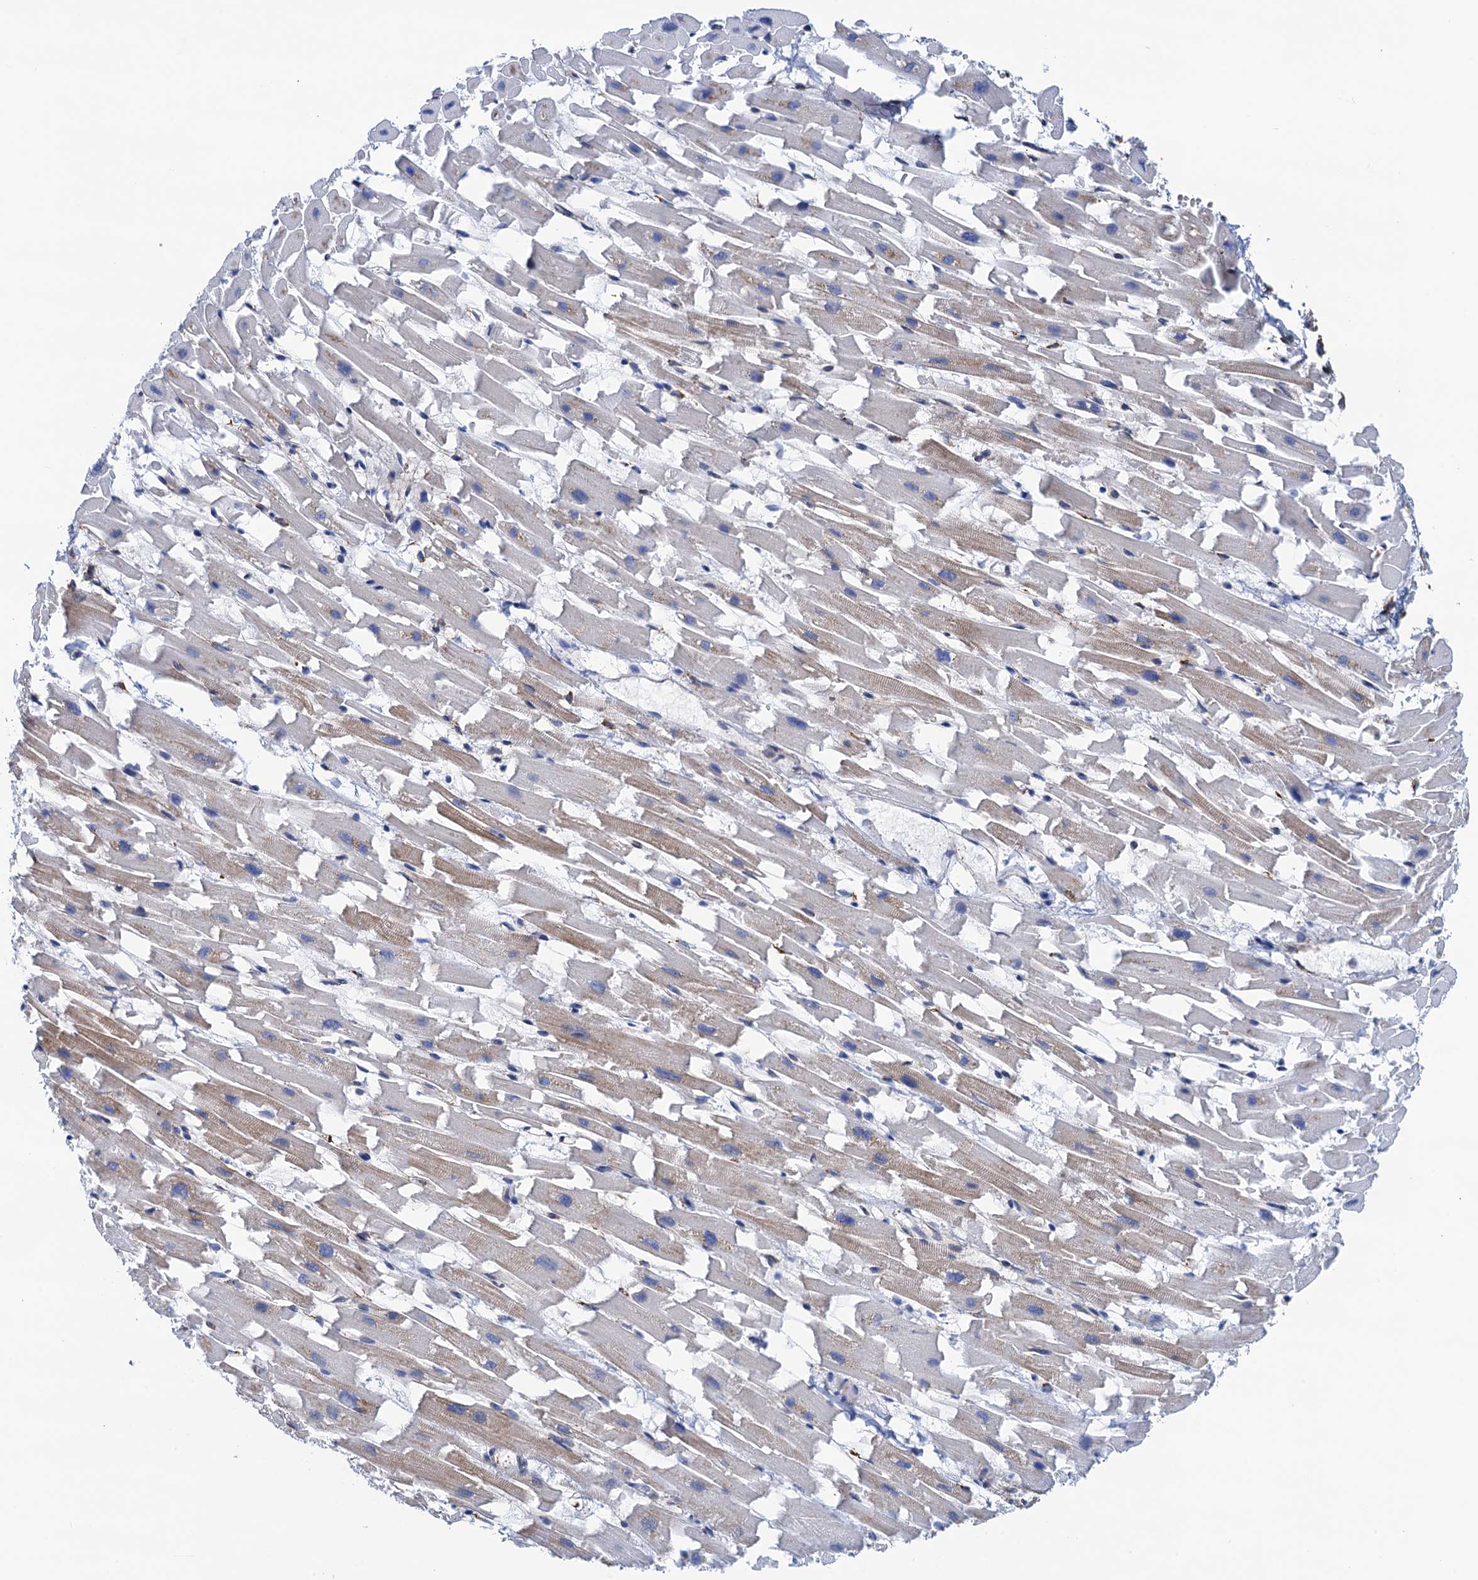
{"staining": {"intensity": "moderate", "quantity": "<25%", "location": "cytoplasmic/membranous"}, "tissue": "heart muscle", "cell_type": "Cardiomyocytes", "image_type": "normal", "snomed": [{"axis": "morphology", "description": "Normal tissue, NOS"}, {"axis": "topography", "description": "Heart"}], "caption": "Cardiomyocytes exhibit moderate cytoplasmic/membranous expression in about <25% of cells in unremarkable heart muscle.", "gene": "SLC12A7", "patient": {"sex": "female", "age": 64}}